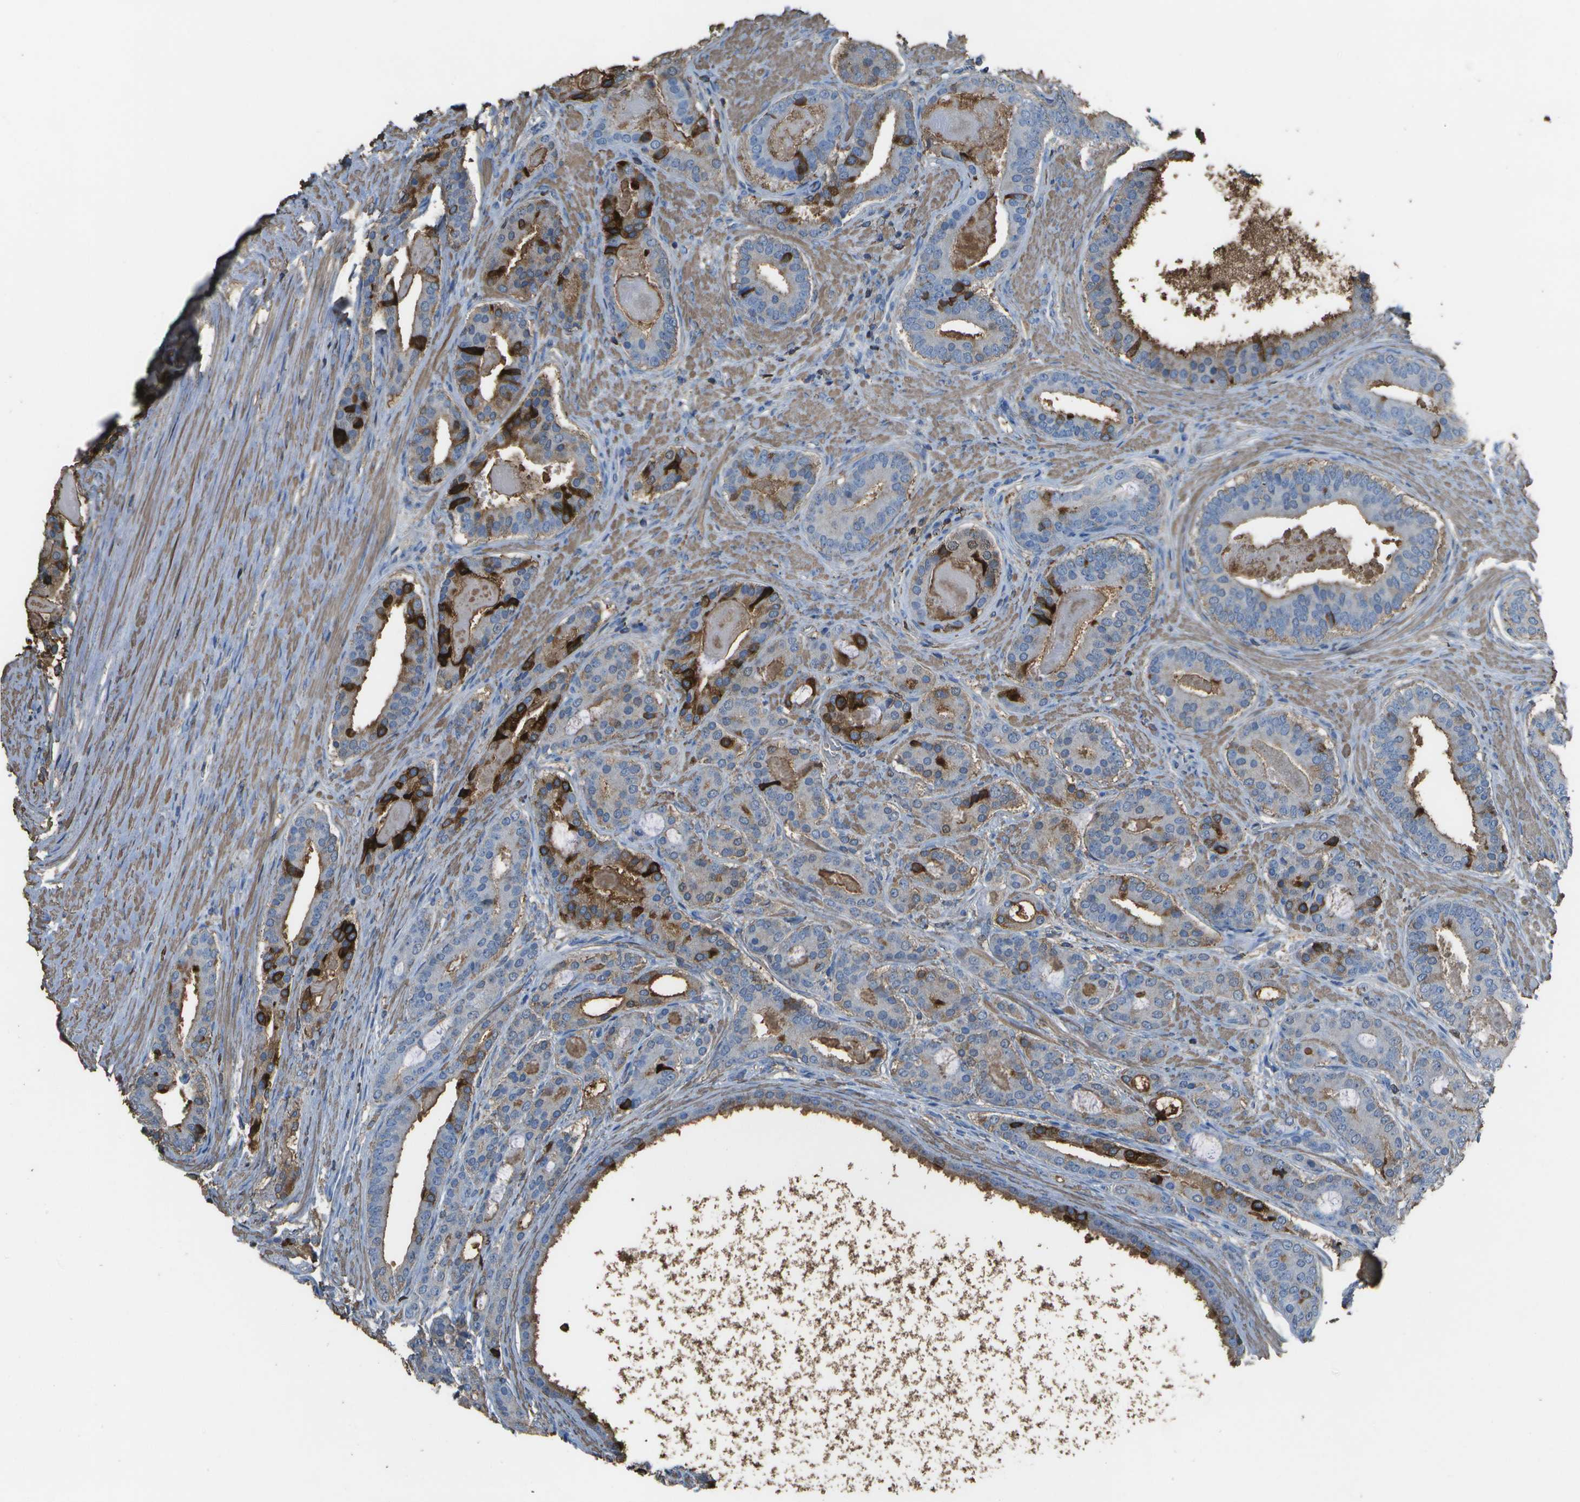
{"staining": {"intensity": "strong", "quantity": "<25%", "location": "cytoplasmic/membranous,nuclear"}, "tissue": "prostate cancer", "cell_type": "Tumor cells", "image_type": "cancer", "snomed": [{"axis": "morphology", "description": "Adenocarcinoma, High grade"}, {"axis": "topography", "description": "Prostate"}], "caption": "Immunohistochemistry (IHC) image of neoplastic tissue: prostate adenocarcinoma (high-grade) stained using immunohistochemistry (IHC) shows medium levels of strong protein expression localized specifically in the cytoplasmic/membranous and nuclear of tumor cells, appearing as a cytoplasmic/membranous and nuclear brown color.", "gene": "CYP4F11", "patient": {"sex": "male", "age": 60}}